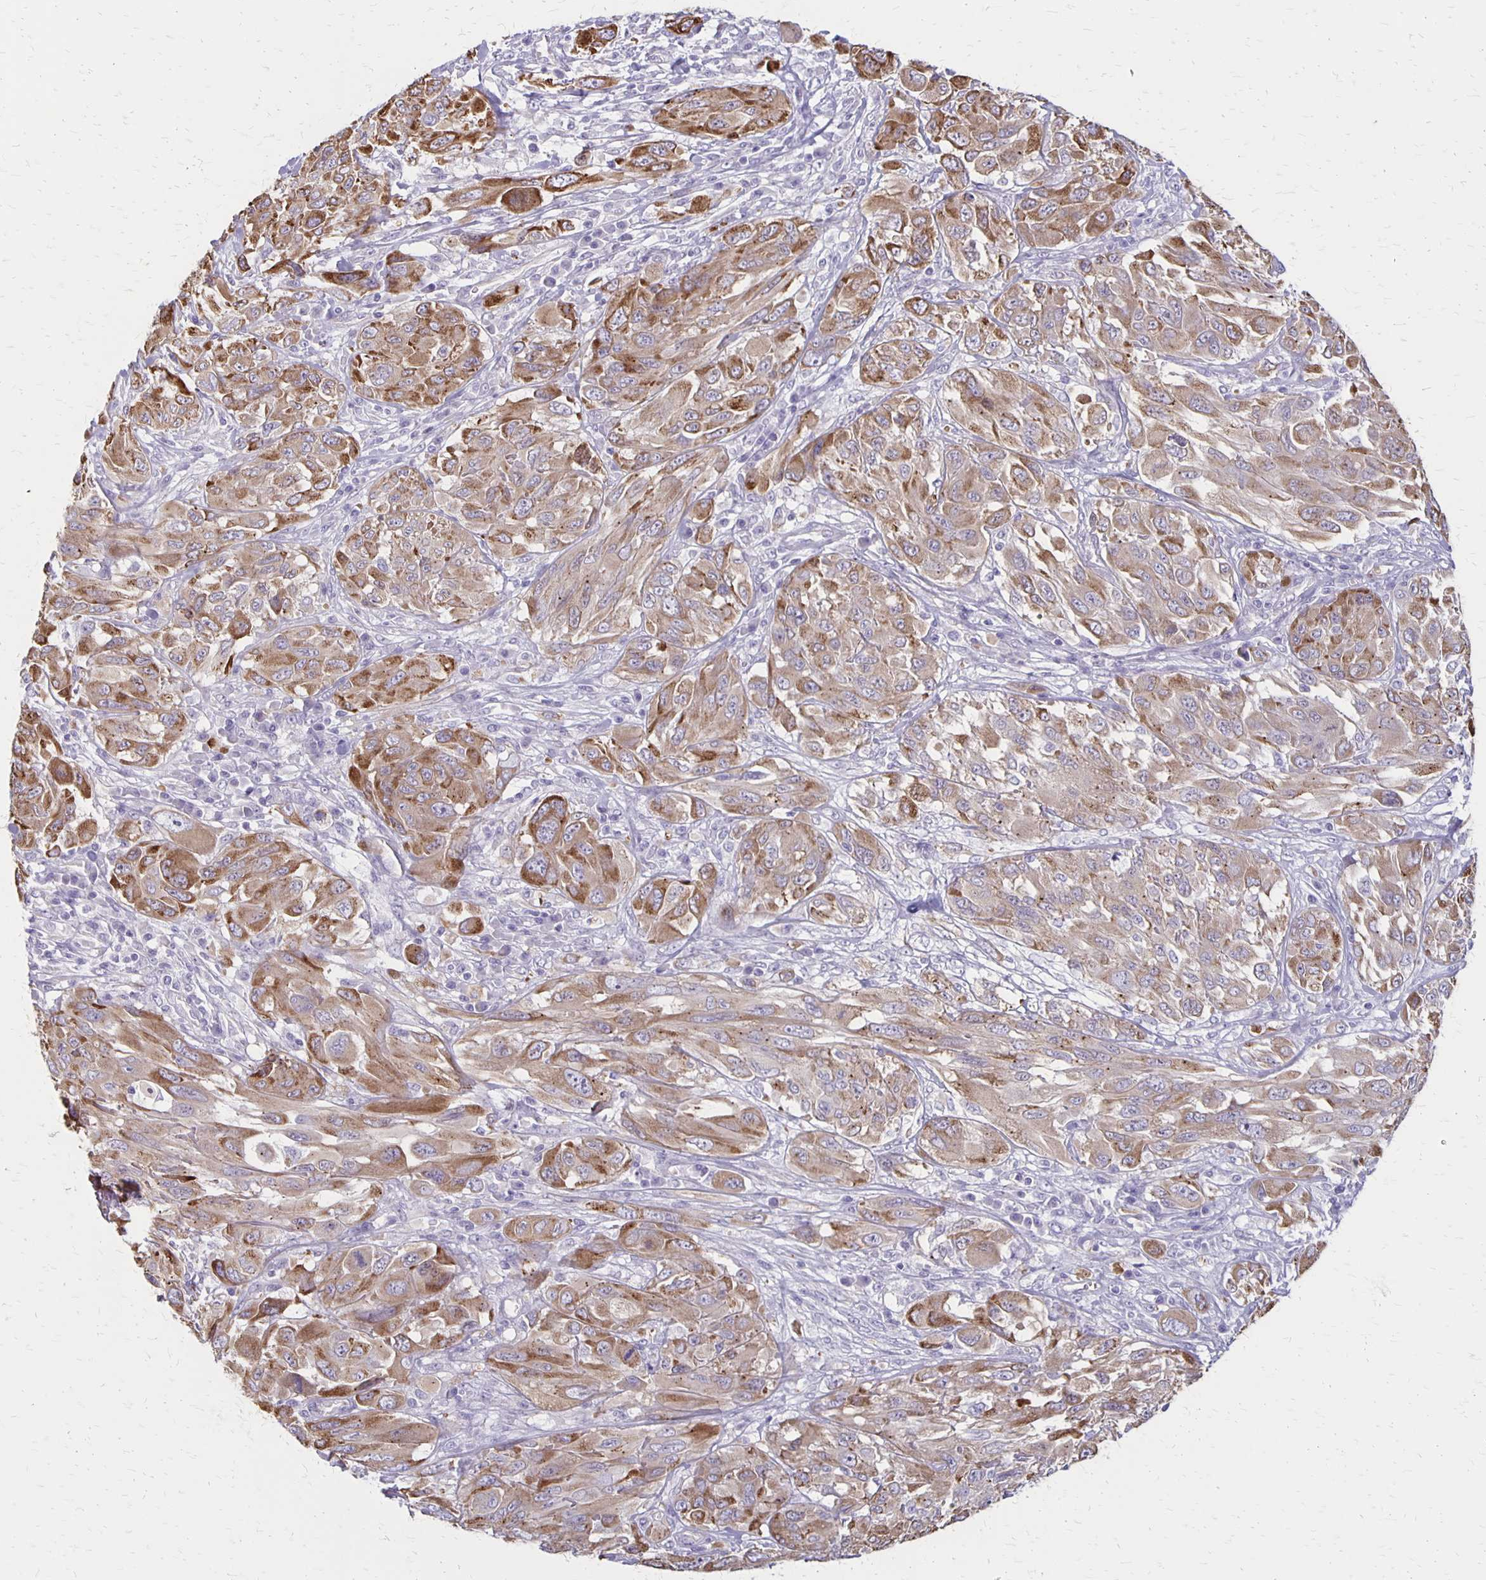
{"staining": {"intensity": "moderate", "quantity": ">75%", "location": "cytoplasmic/membranous"}, "tissue": "melanoma", "cell_type": "Tumor cells", "image_type": "cancer", "snomed": [{"axis": "morphology", "description": "Malignant melanoma, NOS"}, {"axis": "topography", "description": "Skin"}], "caption": "Immunohistochemical staining of melanoma shows medium levels of moderate cytoplasmic/membranous protein staining in approximately >75% of tumor cells.", "gene": "HOMER1", "patient": {"sex": "female", "age": 91}}